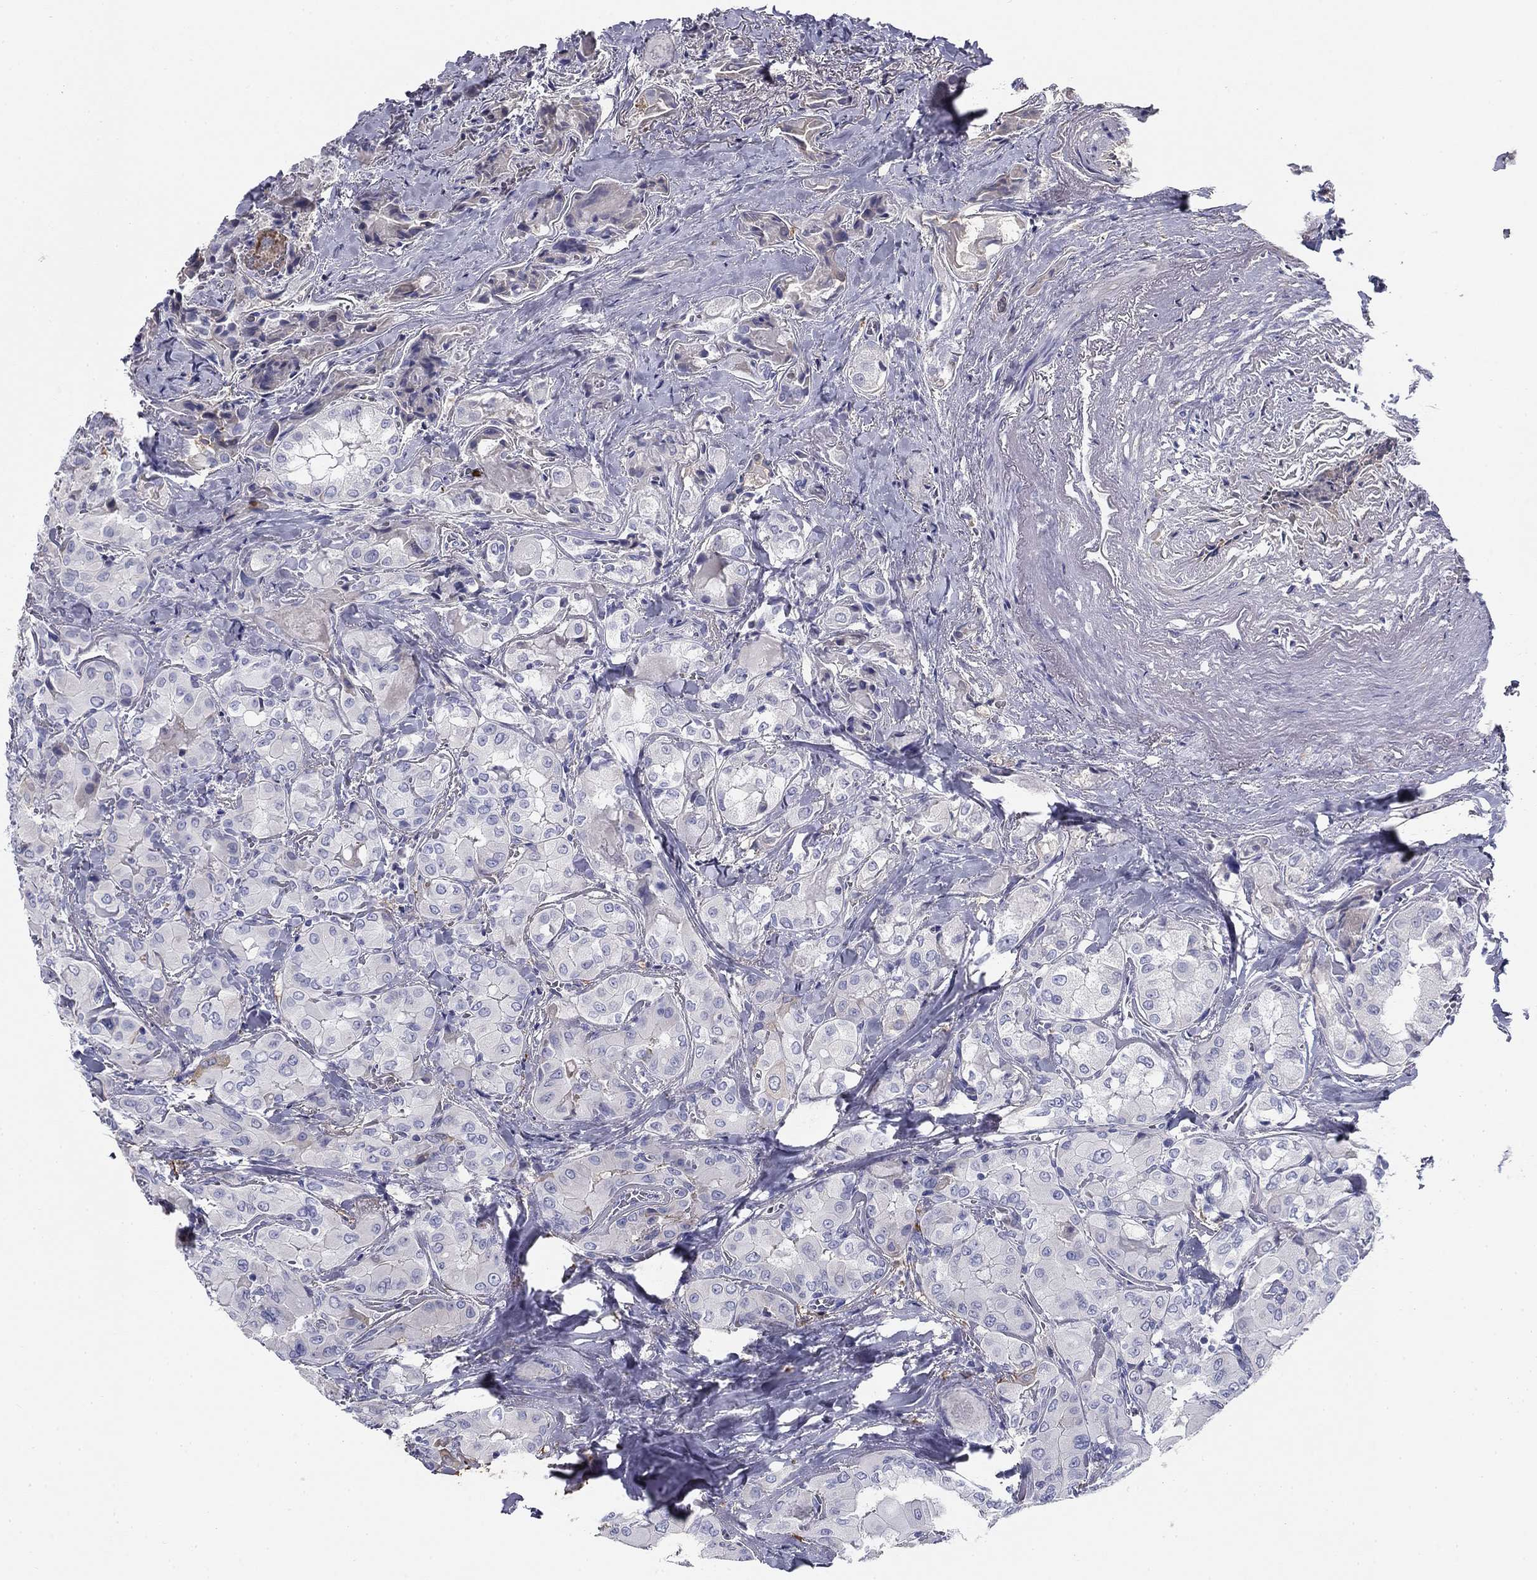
{"staining": {"intensity": "negative", "quantity": "none", "location": "none"}, "tissue": "thyroid cancer", "cell_type": "Tumor cells", "image_type": "cancer", "snomed": [{"axis": "morphology", "description": "Normal tissue, NOS"}, {"axis": "morphology", "description": "Papillary adenocarcinoma, NOS"}, {"axis": "topography", "description": "Thyroid gland"}], "caption": "High power microscopy histopathology image of an immunohistochemistry (IHC) photomicrograph of papillary adenocarcinoma (thyroid), revealing no significant staining in tumor cells. (Stains: DAB IHC with hematoxylin counter stain, Microscopy: brightfield microscopy at high magnification).", "gene": "CPLX4", "patient": {"sex": "female", "age": 66}}